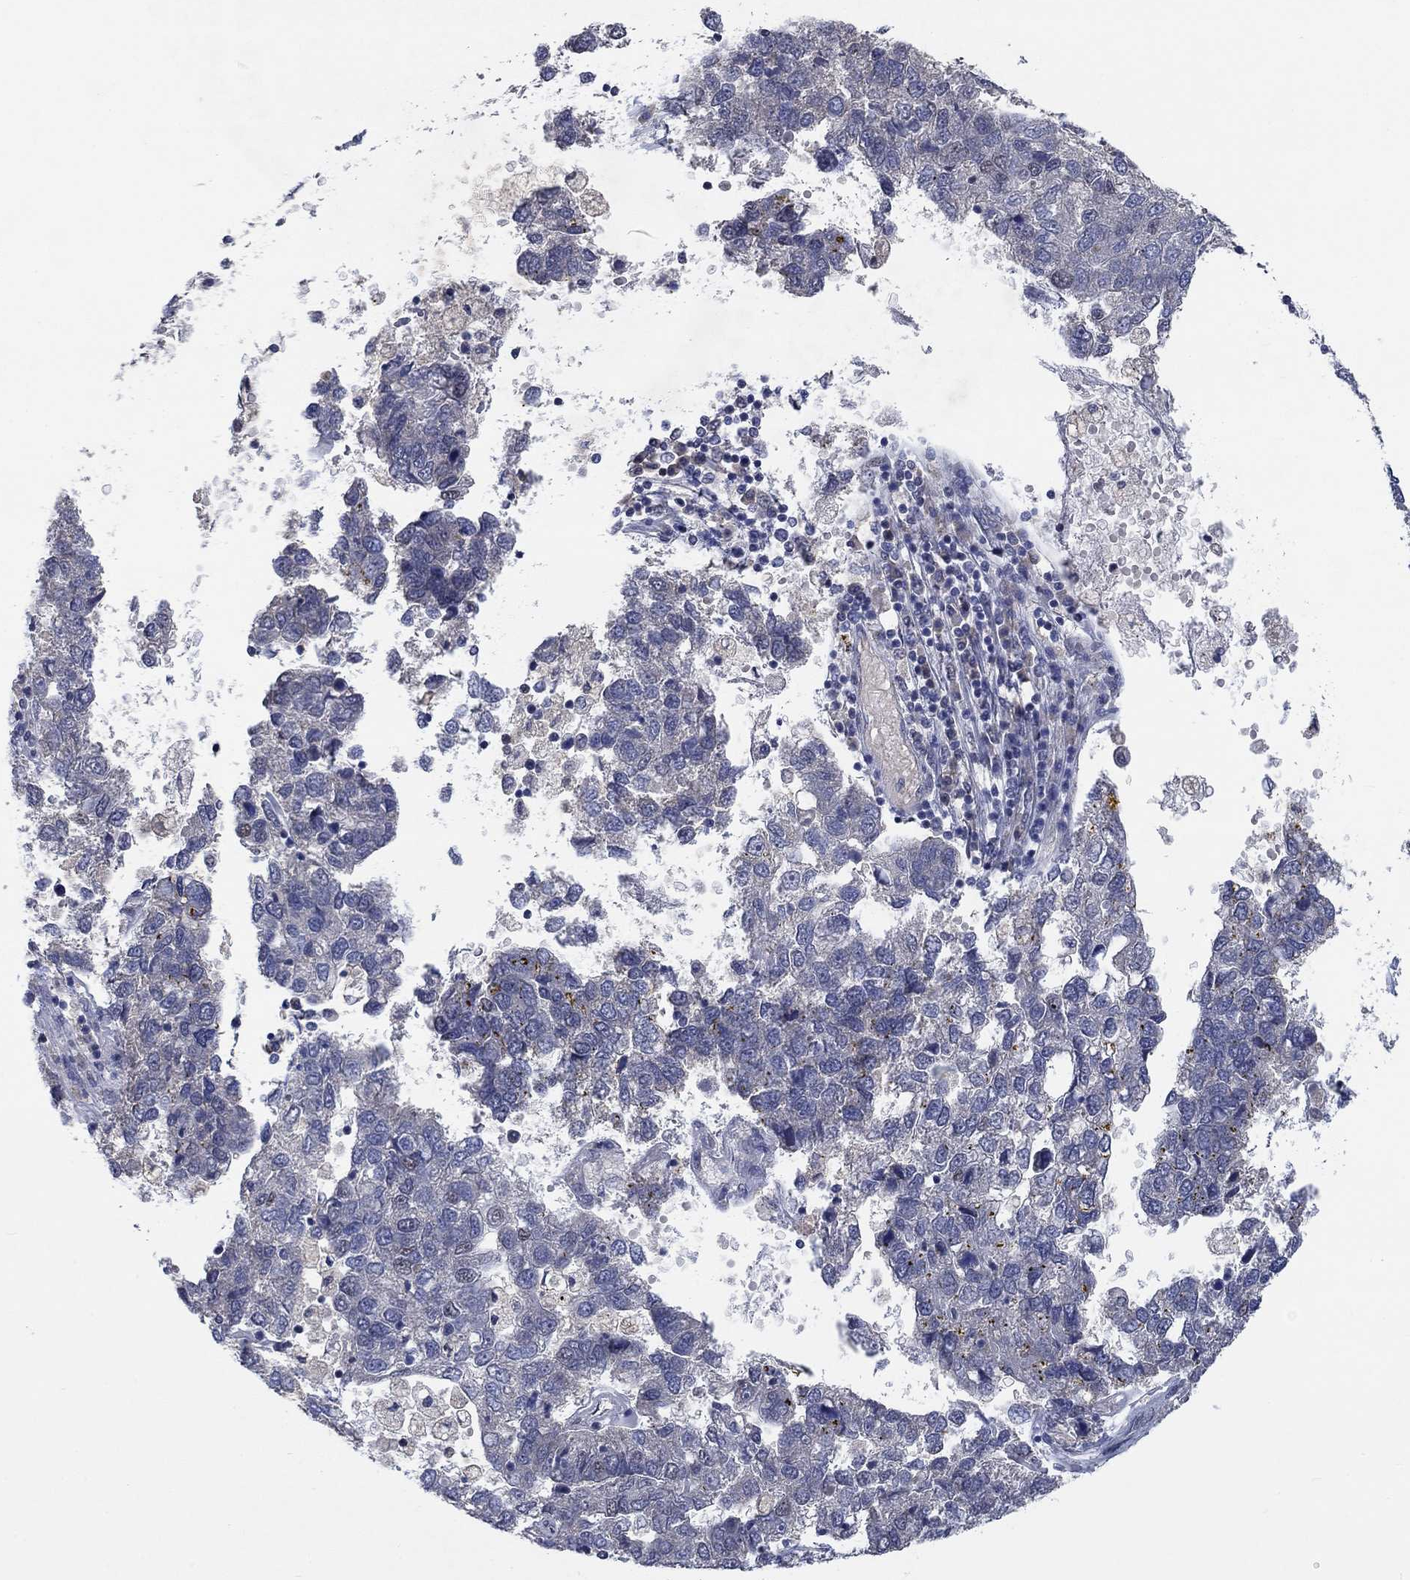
{"staining": {"intensity": "moderate", "quantity": "<25%", "location": "nuclear"}, "tissue": "pancreatic cancer", "cell_type": "Tumor cells", "image_type": "cancer", "snomed": [{"axis": "morphology", "description": "Adenocarcinoma, NOS"}, {"axis": "topography", "description": "Pancreas"}], "caption": "There is low levels of moderate nuclear expression in tumor cells of adenocarcinoma (pancreatic), as demonstrated by immunohistochemical staining (brown color).", "gene": "HTN1", "patient": {"sex": "female", "age": 61}}